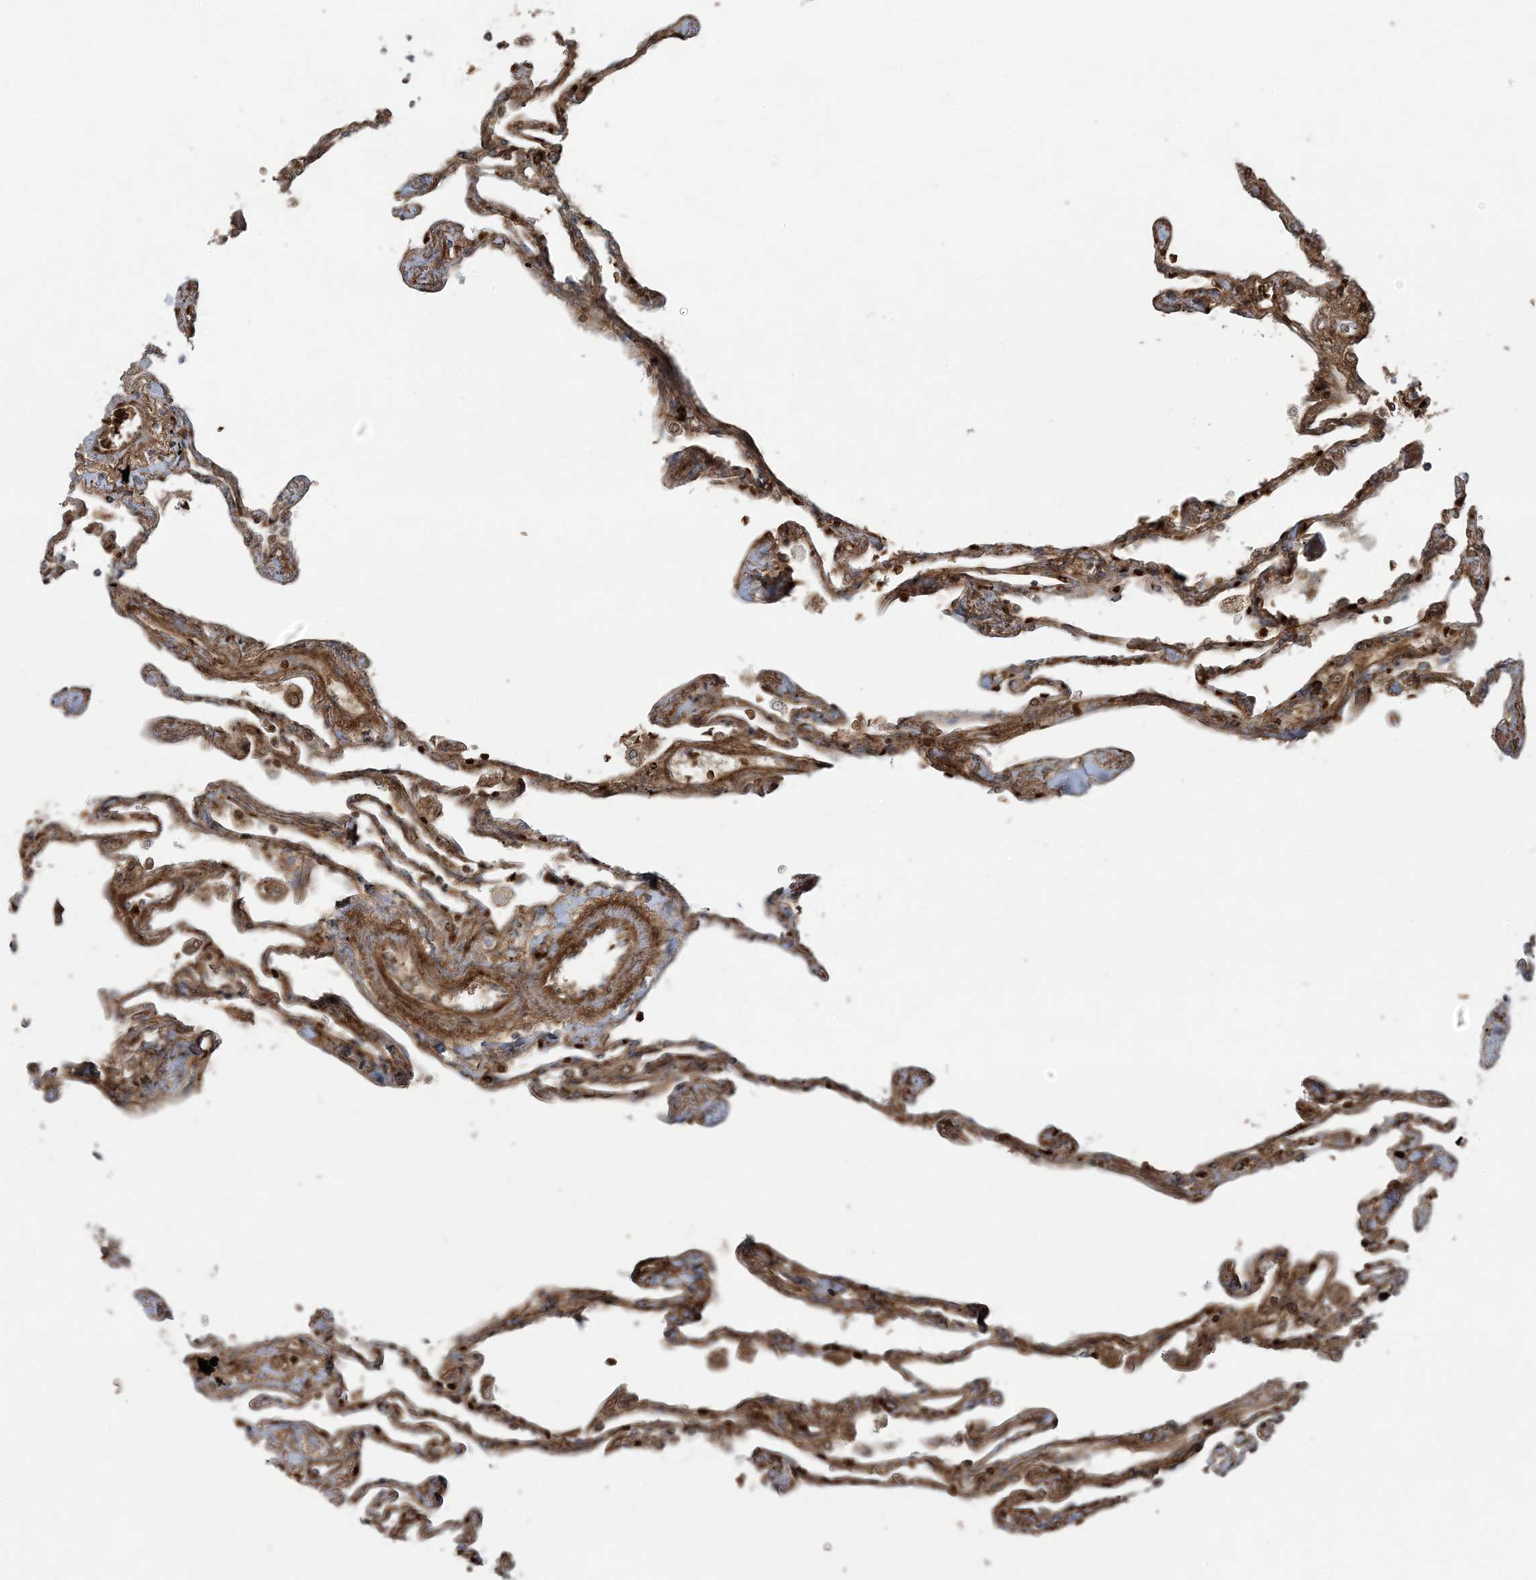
{"staining": {"intensity": "moderate", "quantity": "25%-75%", "location": "cytoplasmic/membranous"}, "tissue": "lung", "cell_type": "Alveolar cells", "image_type": "normal", "snomed": [{"axis": "morphology", "description": "Normal tissue, NOS"}, {"axis": "topography", "description": "Lung"}], "caption": "Lung stained with IHC shows moderate cytoplasmic/membranous positivity in approximately 25%-75% of alveolar cells.", "gene": "PIK3R4", "patient": {"sex": "female", "age": 67}}